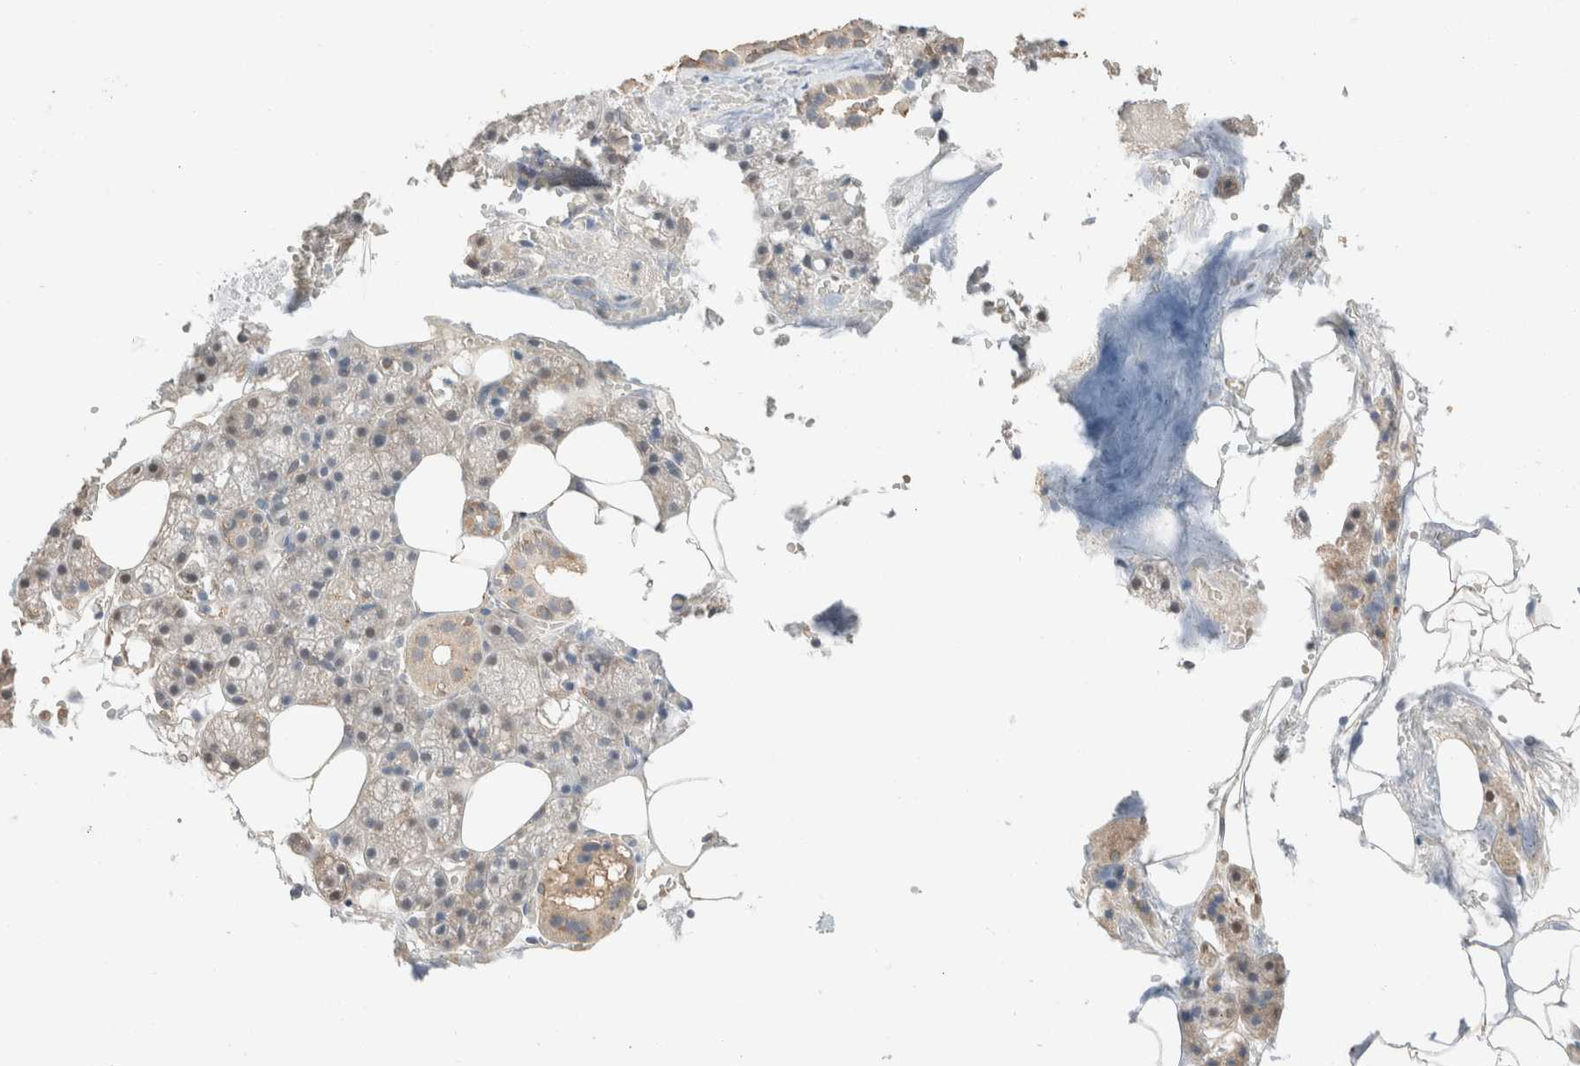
{"staining": {"intensity": "weak", "quantity": "<25%", "location": "cytoplasmic/membranous,nuclear"}, "tissue": "salivary gland", "cell_type": "Glandular cells", "image_type": "normal", "snomed": [{"axis": "morphology", "description": "Normal tissue, NOS"}, {"axis": "topography", "description": "Salivary gland"}], "caption": "Immunohistochemistry of unremarkable salivary gland displays no staining in glandular cells.", "gene": "TUBD1", "patient": {"sex": "male", "age": 62}}